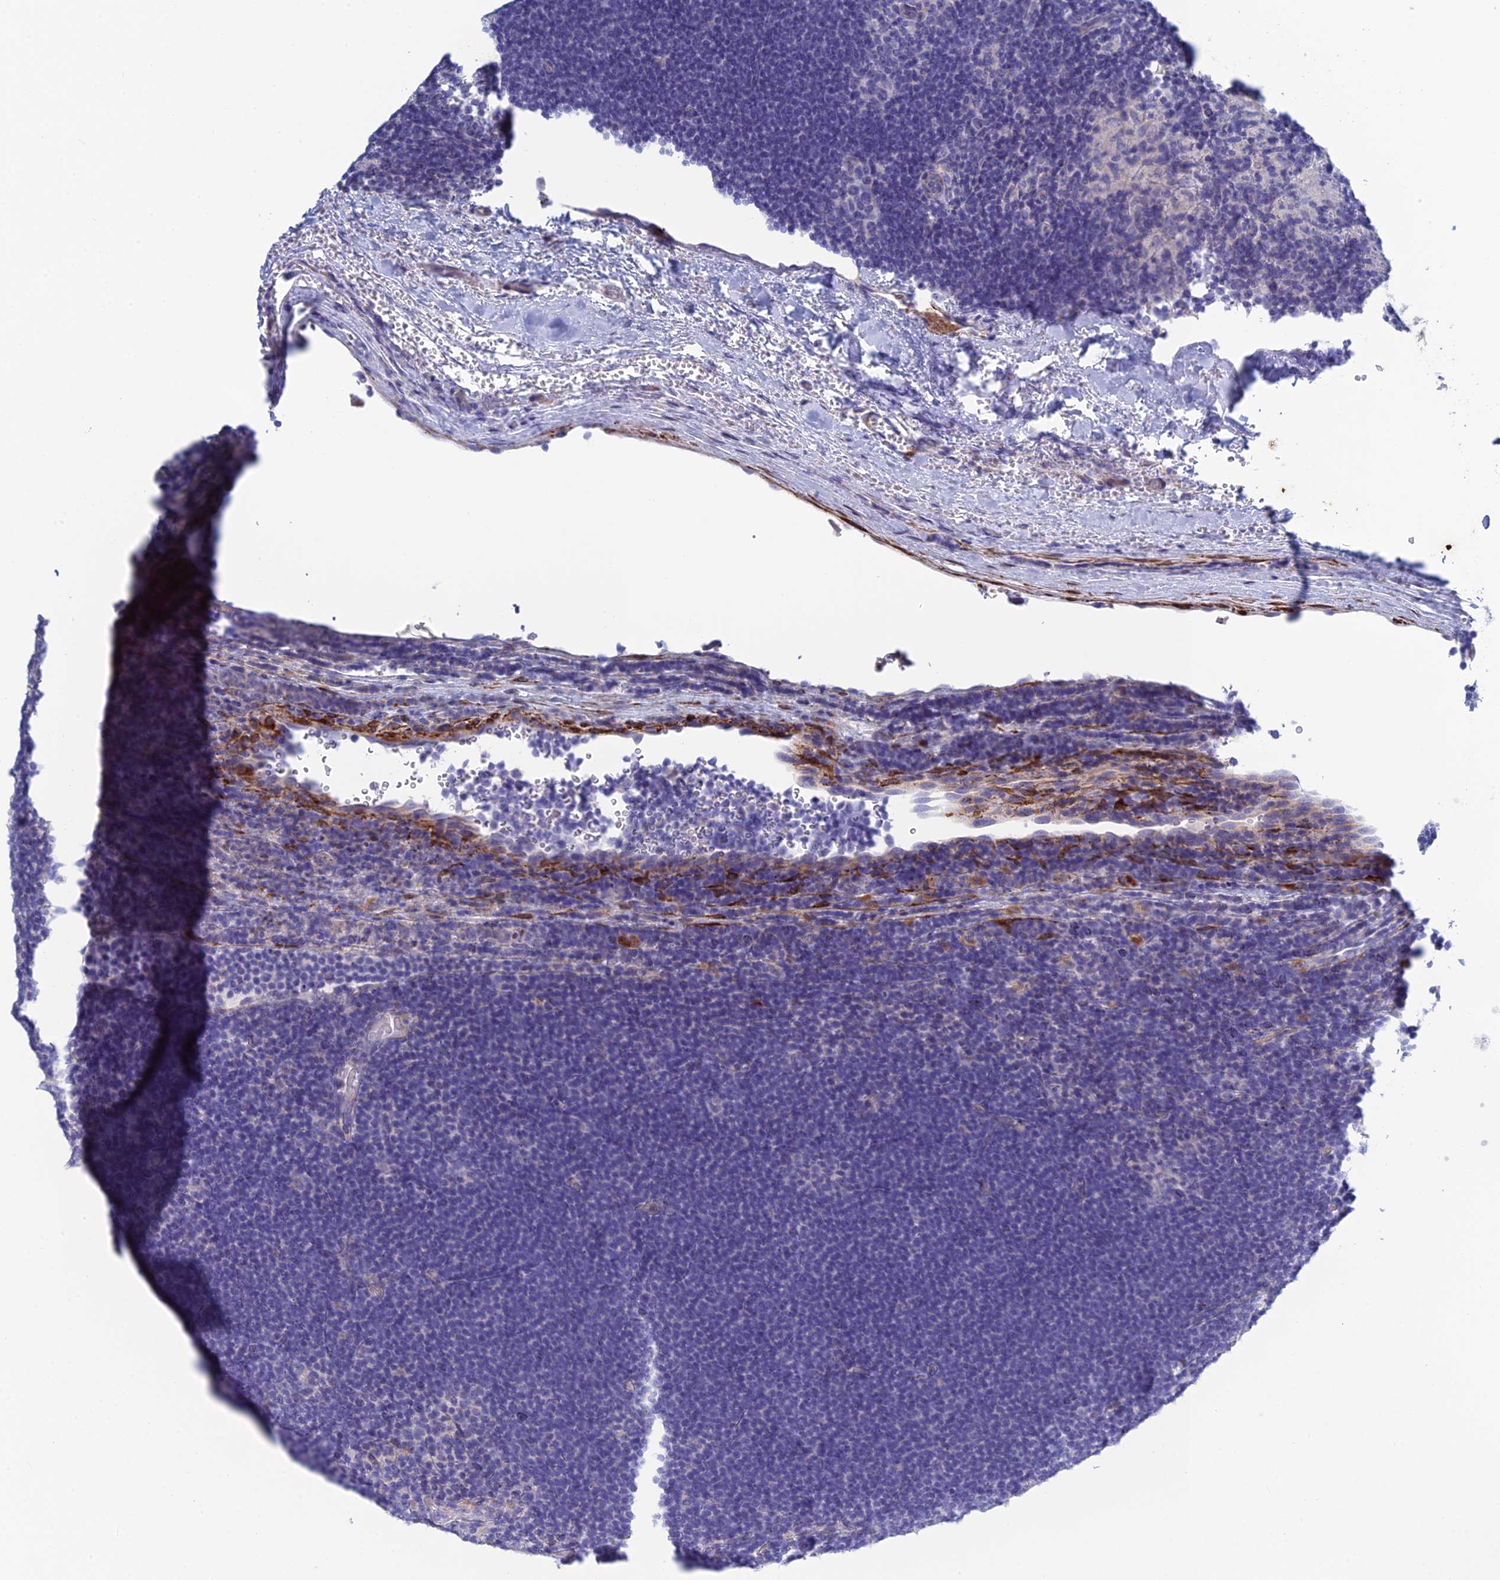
{"staining": {"intensity": "negative", "quantity": "none", "location": "none"}, "tissue": "lymphoma", "cell_type": "Tumor cells", "image_type": "cancer", "snomed": [{"axis": "morphology", "description": "Hodgkin's disease, NOS"}, {"axis": "topography", "description": "Lymph node"}], "caption": "Tumor cells show no significant staining in Hodgkin's disease.", "gene": "PCDHA8", "patient": {"sex": "female", "age": 57}}